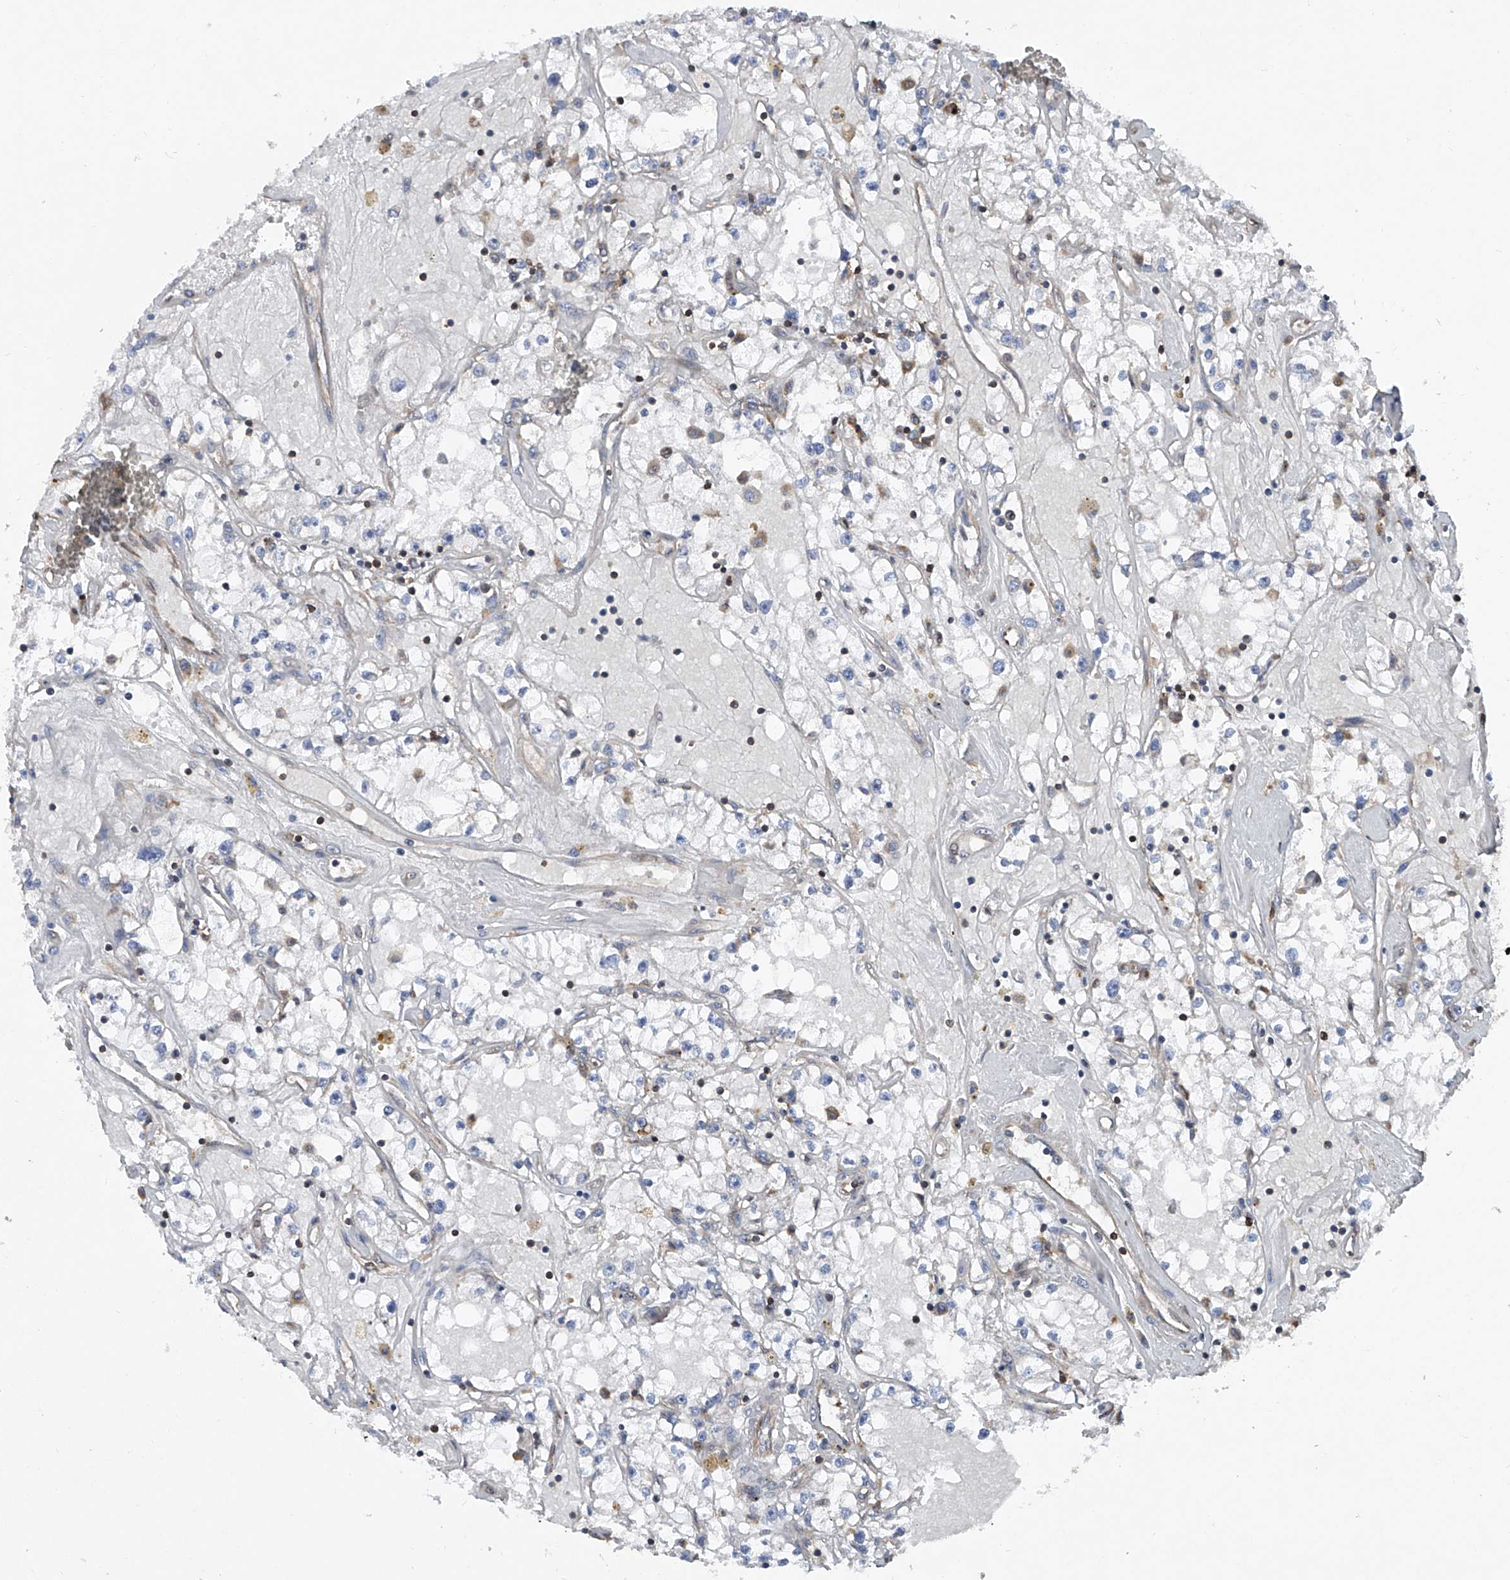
{"staining": {"intensity": "negative", "quantity": "none", "location": "none"}, "tissue": "renal cancer", "cell_type": "Tumor cells", "image_type": "cancer", "snomed": [{"axis": "morphology", "description": "Adenocarcinoma, NOS"}, {"axis": "topography", "description": "Kidney"}], "caption": "Renal cancer stained for a protein using IHC displays no staining tumor cells.", "gene": "TRIM38", "patient": {"sex": "male", "age": 56}}